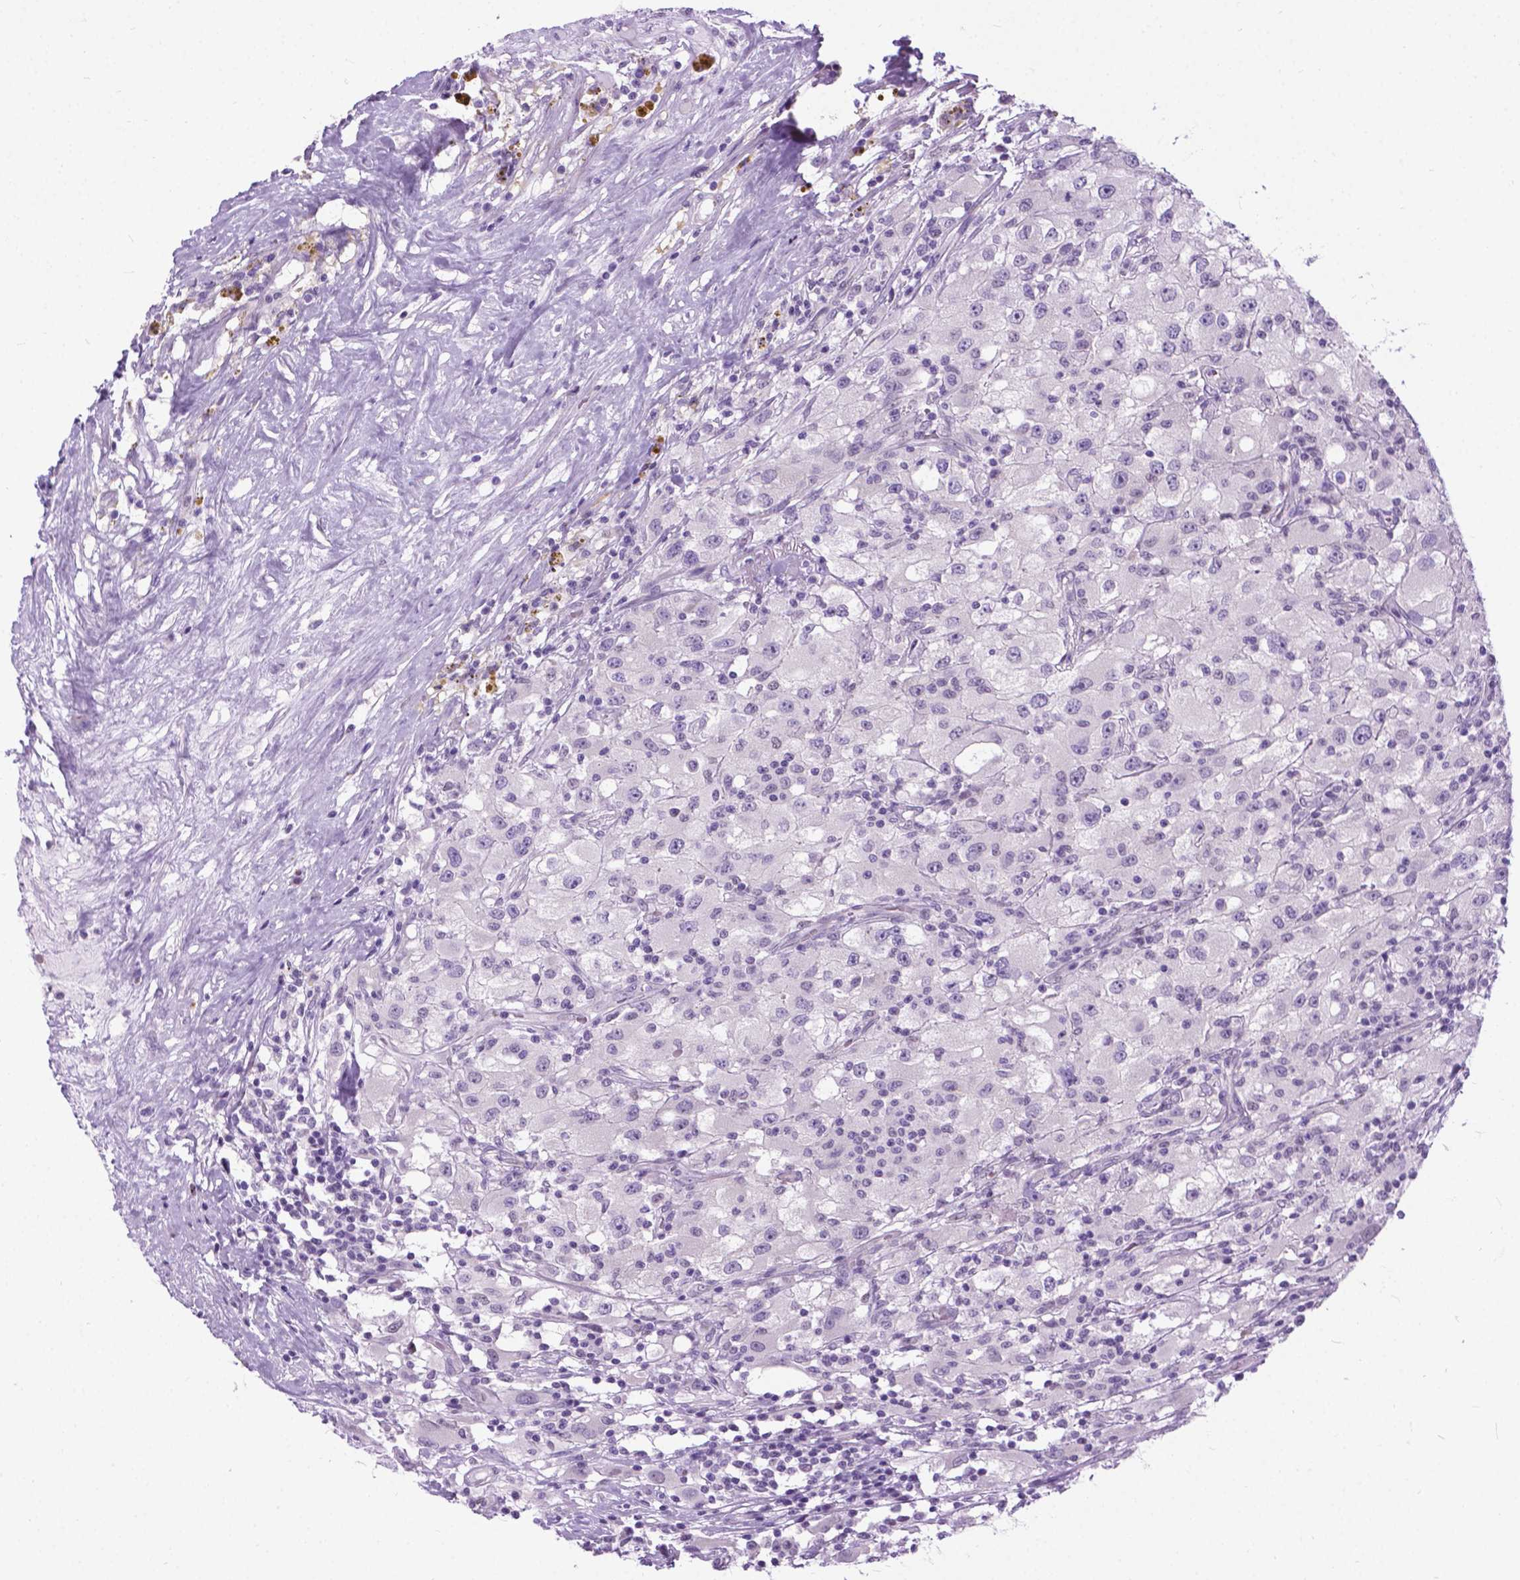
{"staining": {"intensity": "negative", "quantity": "none", "location": "none"}, "tissue": "renal cancer", "cell_type": "Tumor cells", "image_type": "cancer", "snomed": [{"axis": "morphology", "description": "Adenocarcinoma, NOS"}, {"axis": "topography", "description": "Kidney"}], "caption": "IHC micrograph of neoplastic tissue: adenocarcinoma (renal) stained with DAB reveals no significant protein expression in tumor cells.", "gene": "APCDD1L", "patient": {"sex": "female", "age": 67}}